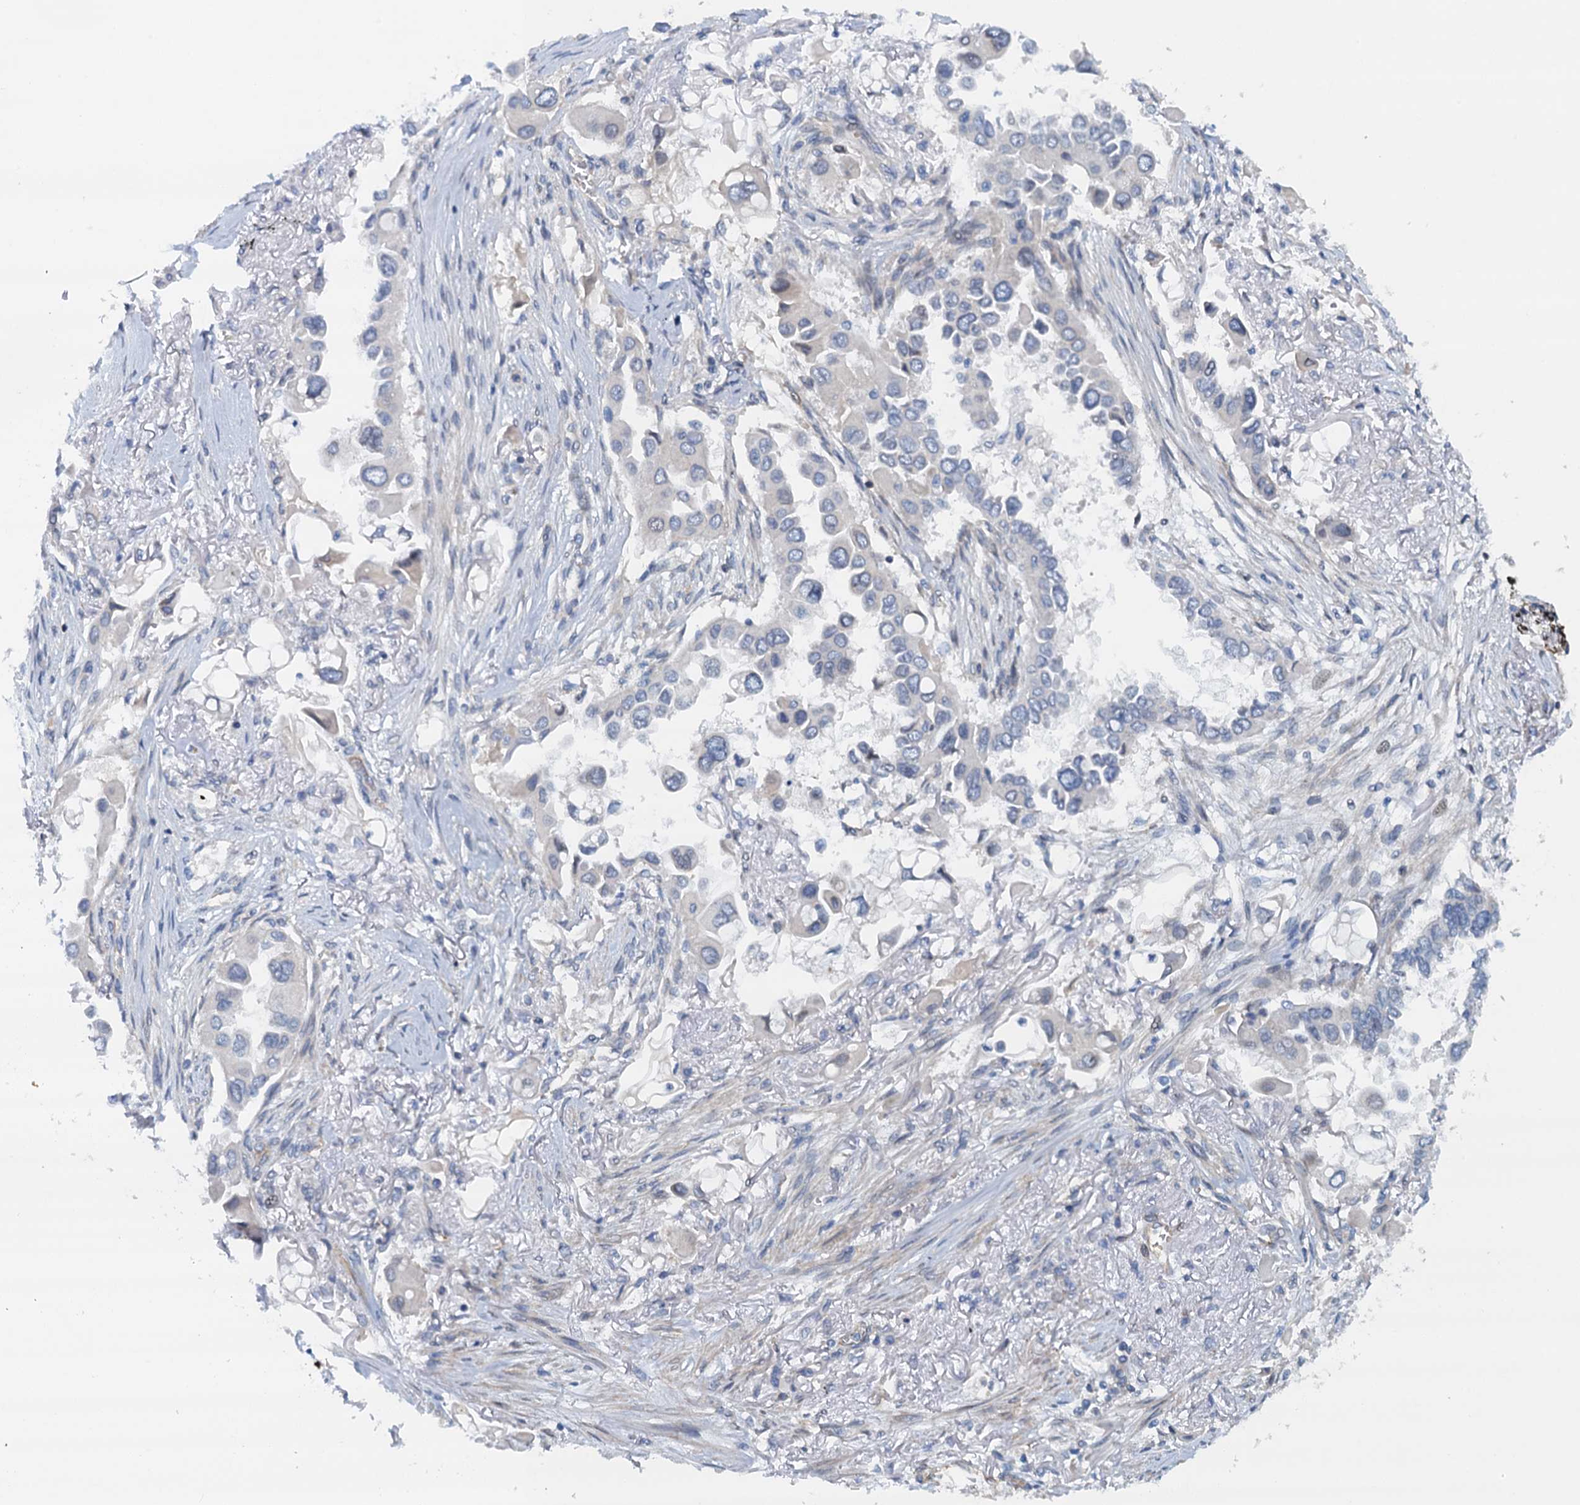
{"staining": {"intensity": "negative", "quantity": "none", "location": "none"}, "tissue": "lung cancer", "cell_type": "Tumor cells", "image_type": "cancer", "snomed": [{"axis": "morphology", "description": "Adenocarcinoma, NOS"}, {"axis": "topography", "description": "Lung"}], "caption": "High power microscopy histopathology image of an IHC photomicrograph of adenocarcinoma (lung), revealing no significant staining in tumor cells.", "gene": "ROGDI", "patient": {"sex": "female", "age": 76}}